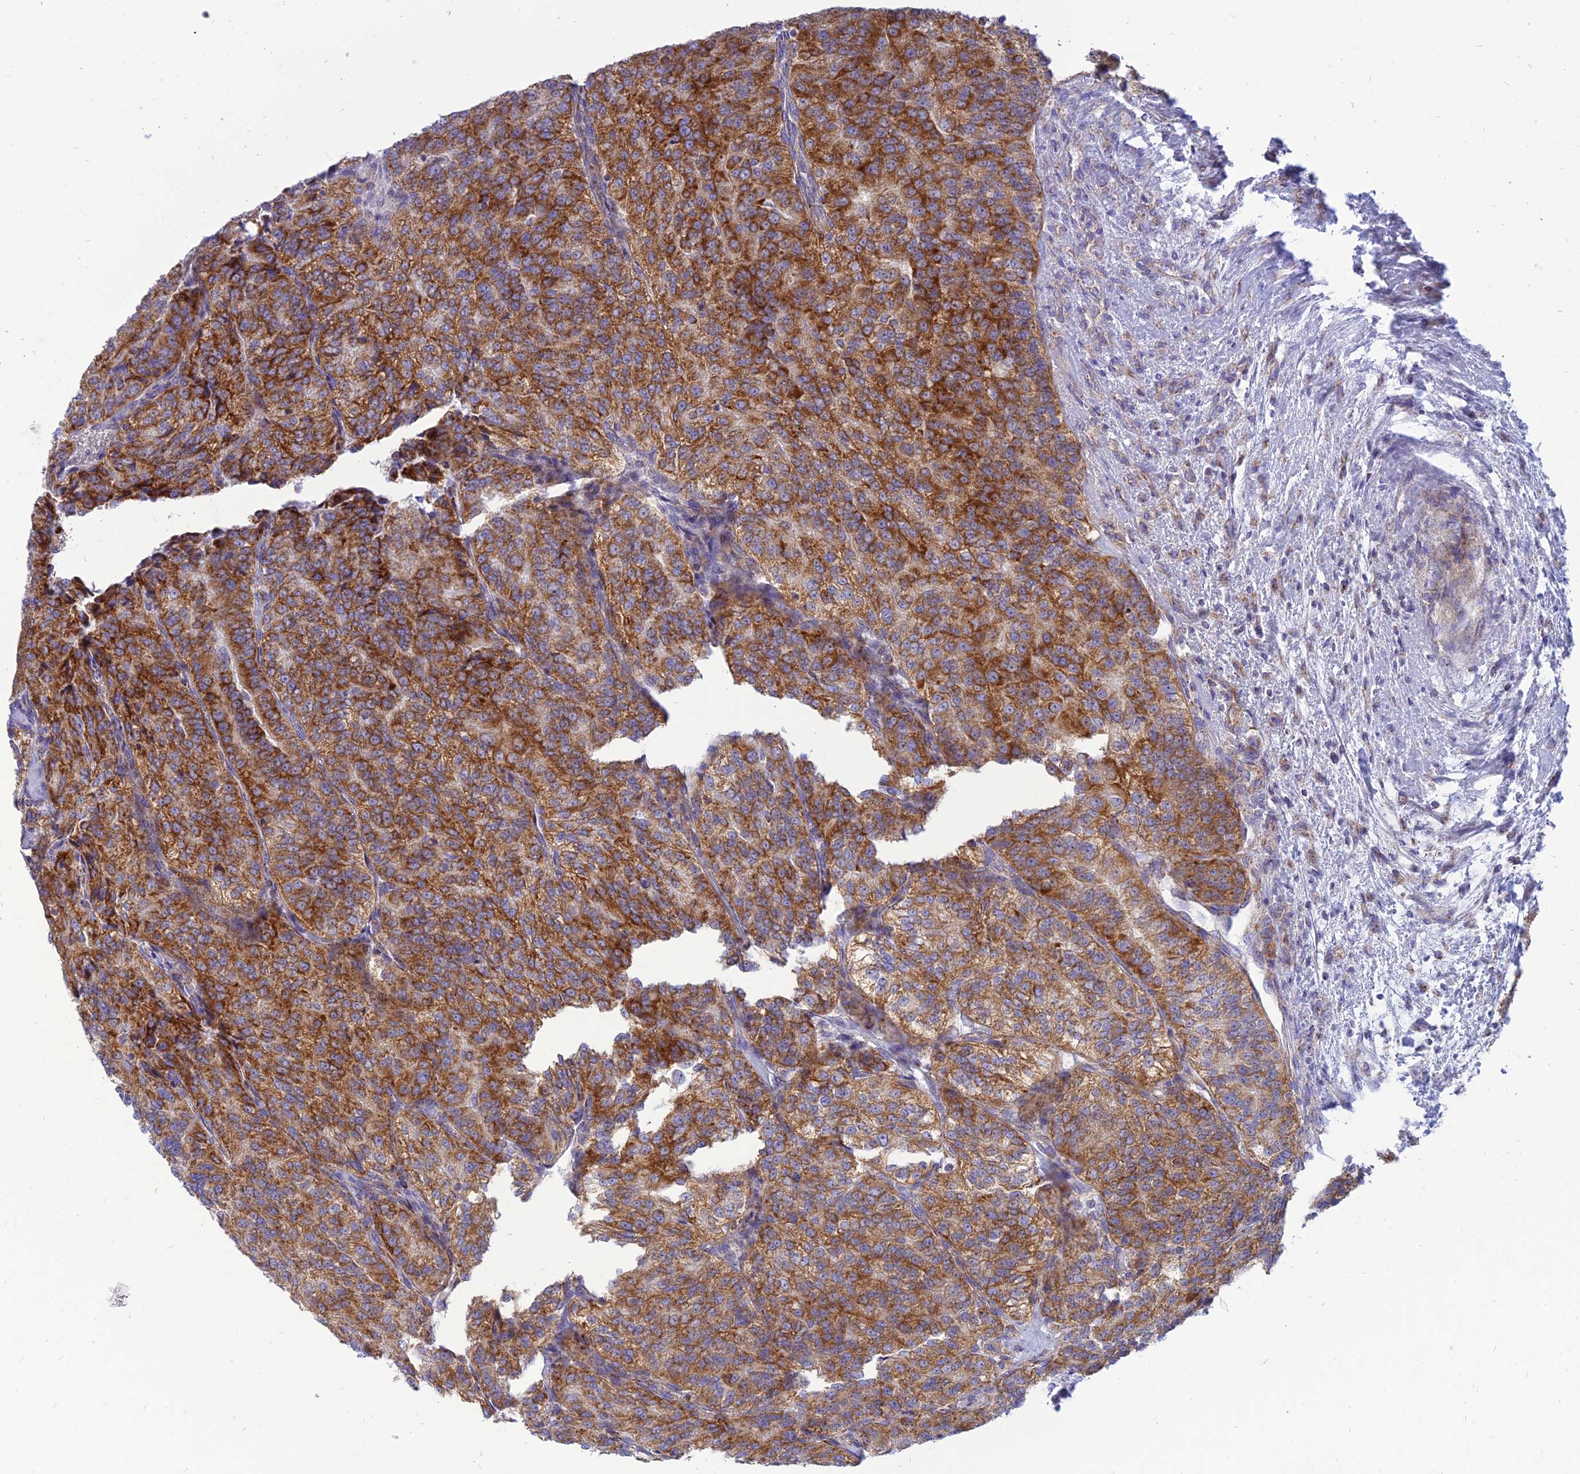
{"staining": {"intensity": "strong", "quantity": ">75%", "location": "cytoplasmic/membranous"}, "tissue": "renal cancer", "cell_type": "Tumor cells", "image_type": "cancer", "snomed": [{"axis": "morphology", "description": "Adenocarcinoma, NOS"}, {"axis": "topography", "description": "Kidney"}], "caption": "Protein positivity by immunohistochemistry (IHC) shows strong cytoplasmic/membranous staining in about >75% of tumor cells in adenocarcinoma (renal).", "gene": "PACC1", "patient": {"sex": "female", "age": 63}}